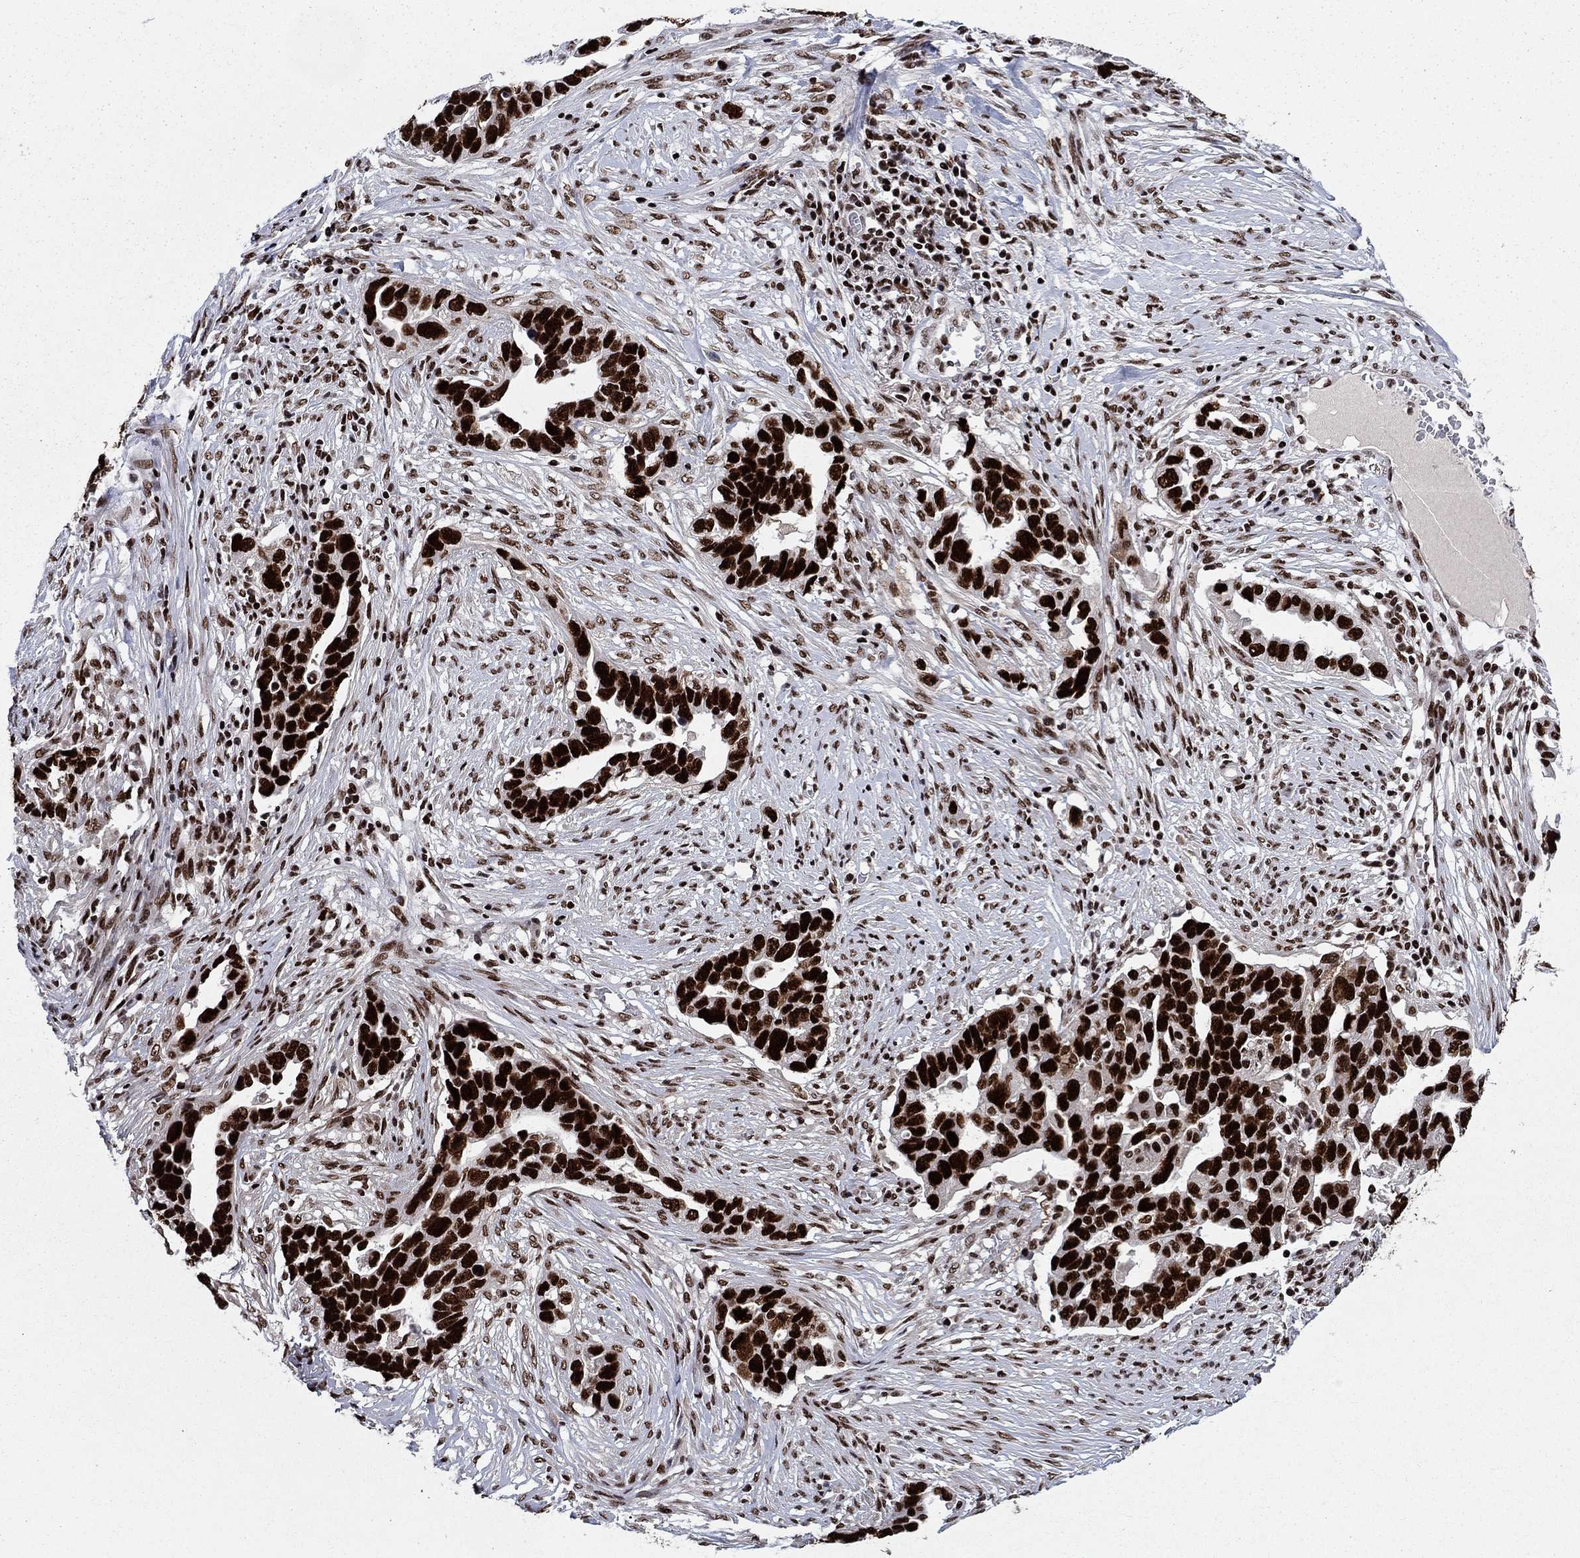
{"staining": {"intensity": "strong", "quantity": ">75%", "location": "nuclear"}, "tissue": "ovarian cancer", "cell_type": "Tumor cells", "image_type": "cancer", "snomed": [{"axis": "morphology", "description": "Cystadenocarcinoma, serous, NOS"}, {"axis": "topography", "description": "Ovary"}], "caption": "Immunohistochemical staining of ovarian serous cystadenocarcinoma reveals high levels of strong nuclear protein positivity in approximately >75% of tumor cells. The protein of interest is shown in brown color, while the nuclei are stained blue.", "gene": "RPRD1B", "patient": {"sex": "female", "age": 54}}